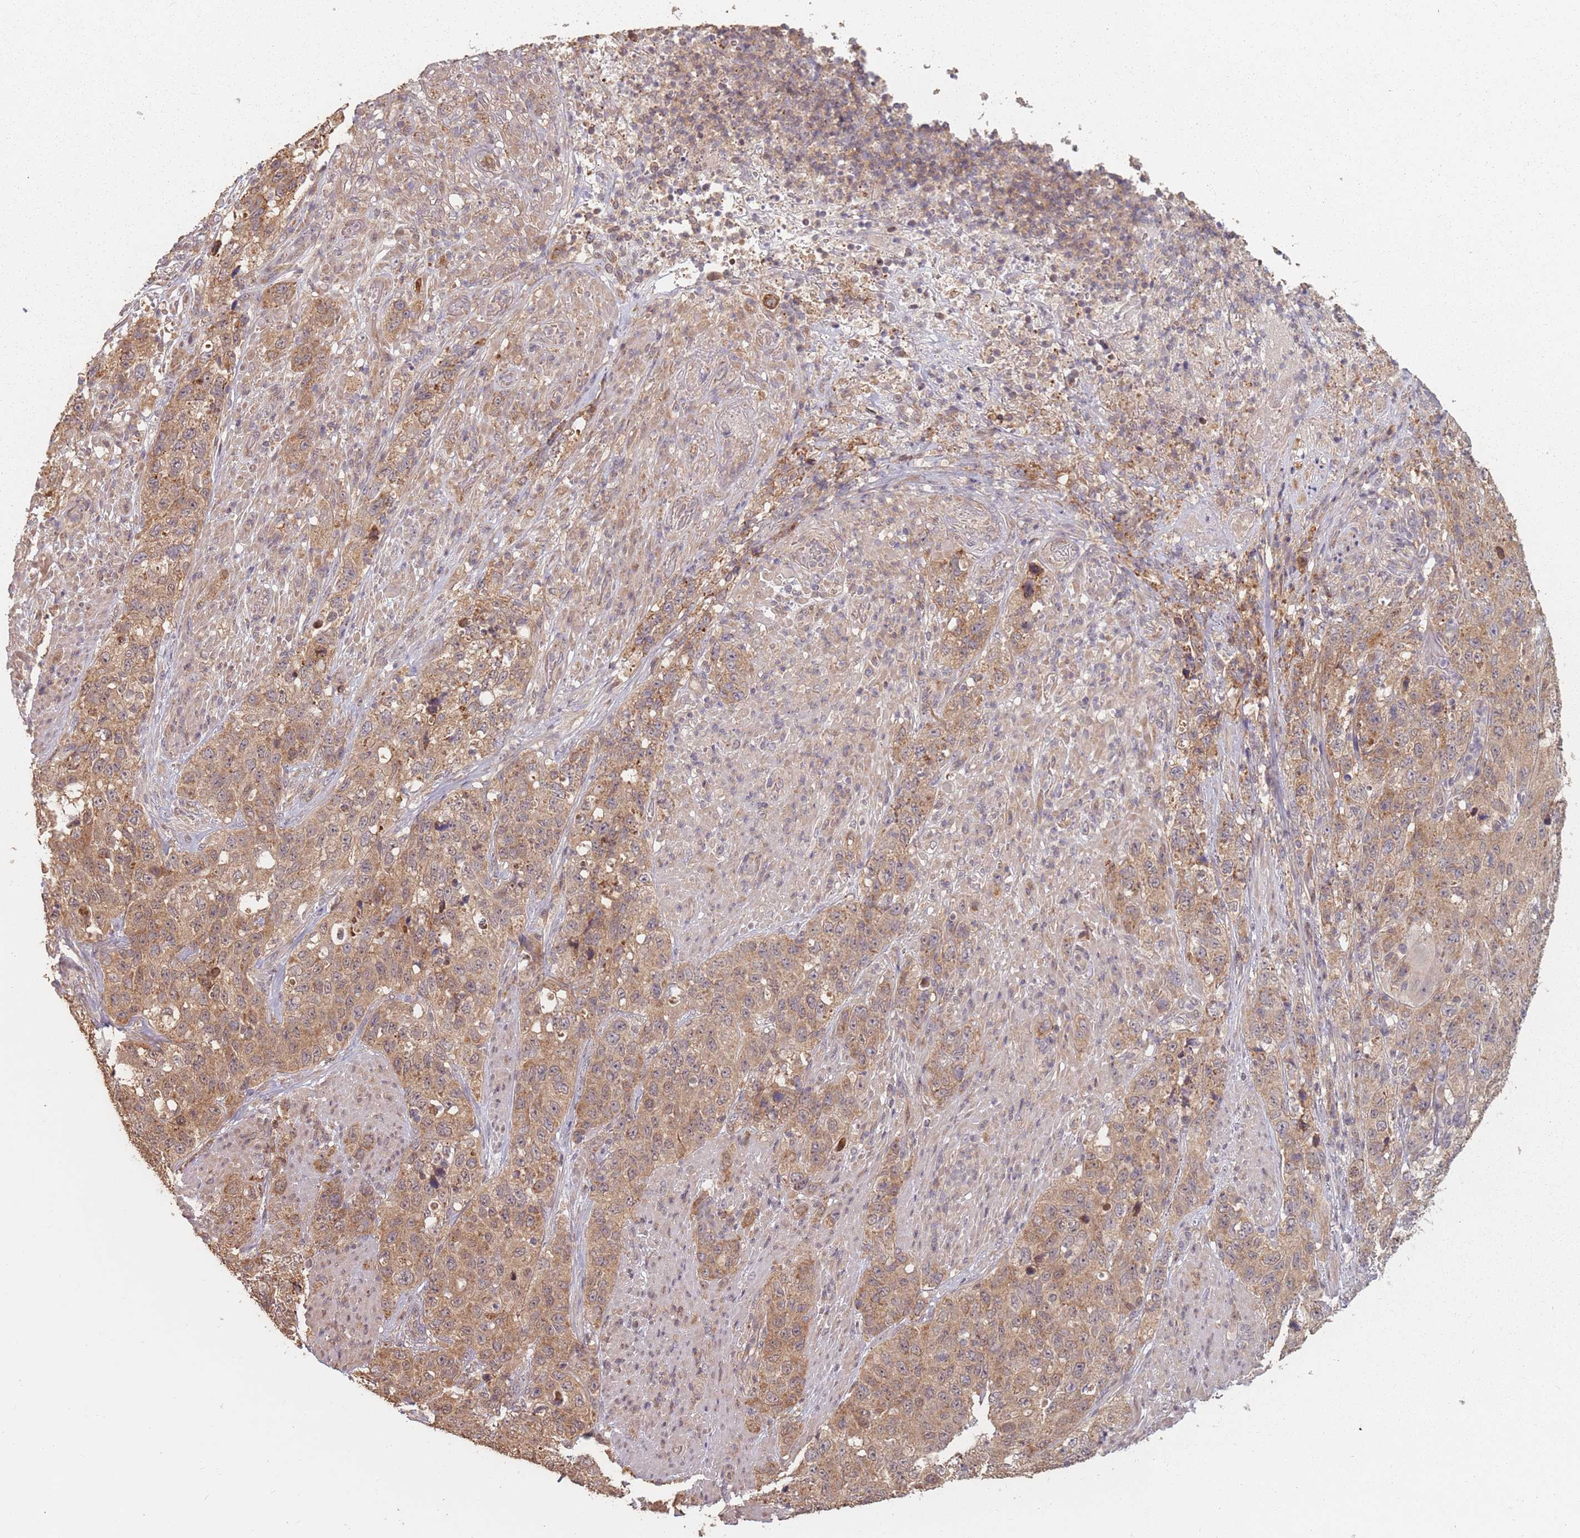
{"staining": {"intensity": "moderate", "quantity": ">75%", "location": "cytoplasmic/membranous"}, "tissue": "stomach cancer", "cell_type": "Tumor cells", "image_type": "cancer", "snomed": [{"axis": "morphology", "description": "Adenocarcinoma, NOS"}, {"axis": "topography", "description": "Stomach"}], "caption": "Immunohistochemical staining of stomach cancer (adenocarcinoma) displays medium levels of moderate cytoplasmic/membranous positivity in approximately >75% of tumor cells.", "gene": "VPS52", "patient": {"sex": "male", "age": 48}}